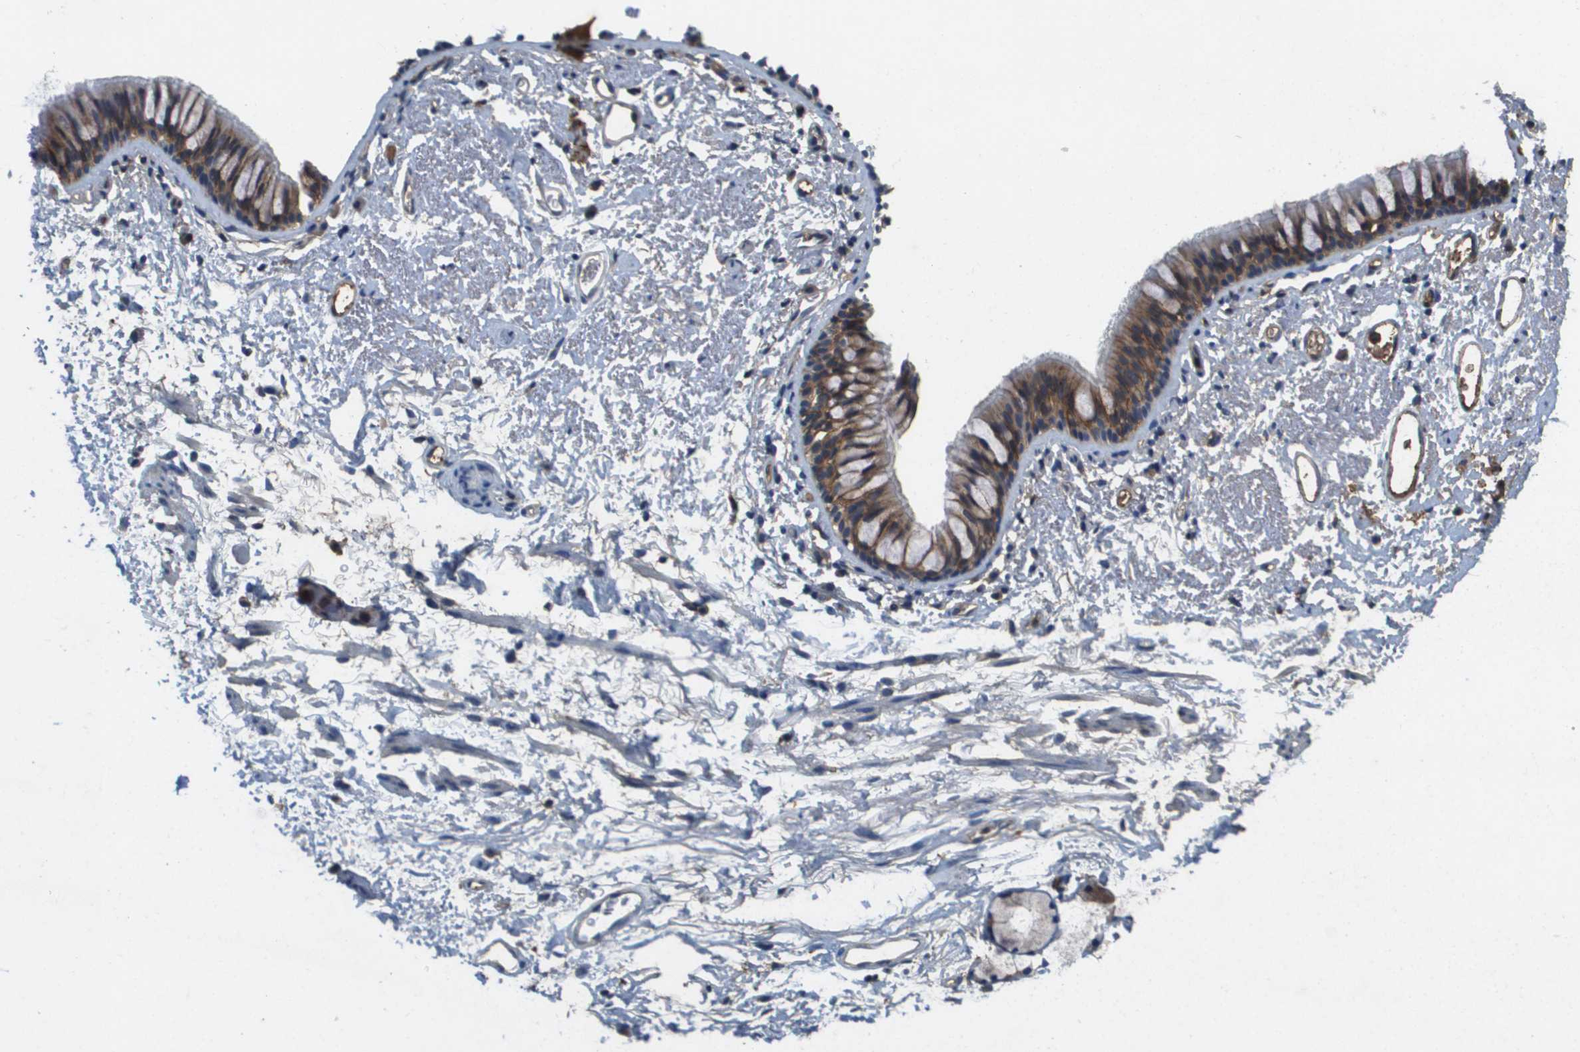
{"staining": {"intensity": "negative", "quantity": "none", "location": "none"}, "tissue": "adipose tissue", "cell_type": "Adipocytes", "image_type": "normal", "snomed": [{"axis": "morphology", "description": "Normal tissue, NOS"}, {"axis": "topography", "description": "Bronchus"}], "caption": "A high-resolution micrograph shows immunohistochemistry staining of unremarkable adipose tissue, which displays no significant positivity in adipocytes.", "gene": "SLC16A3", "patient": {"sex": "female", "age": 73}}